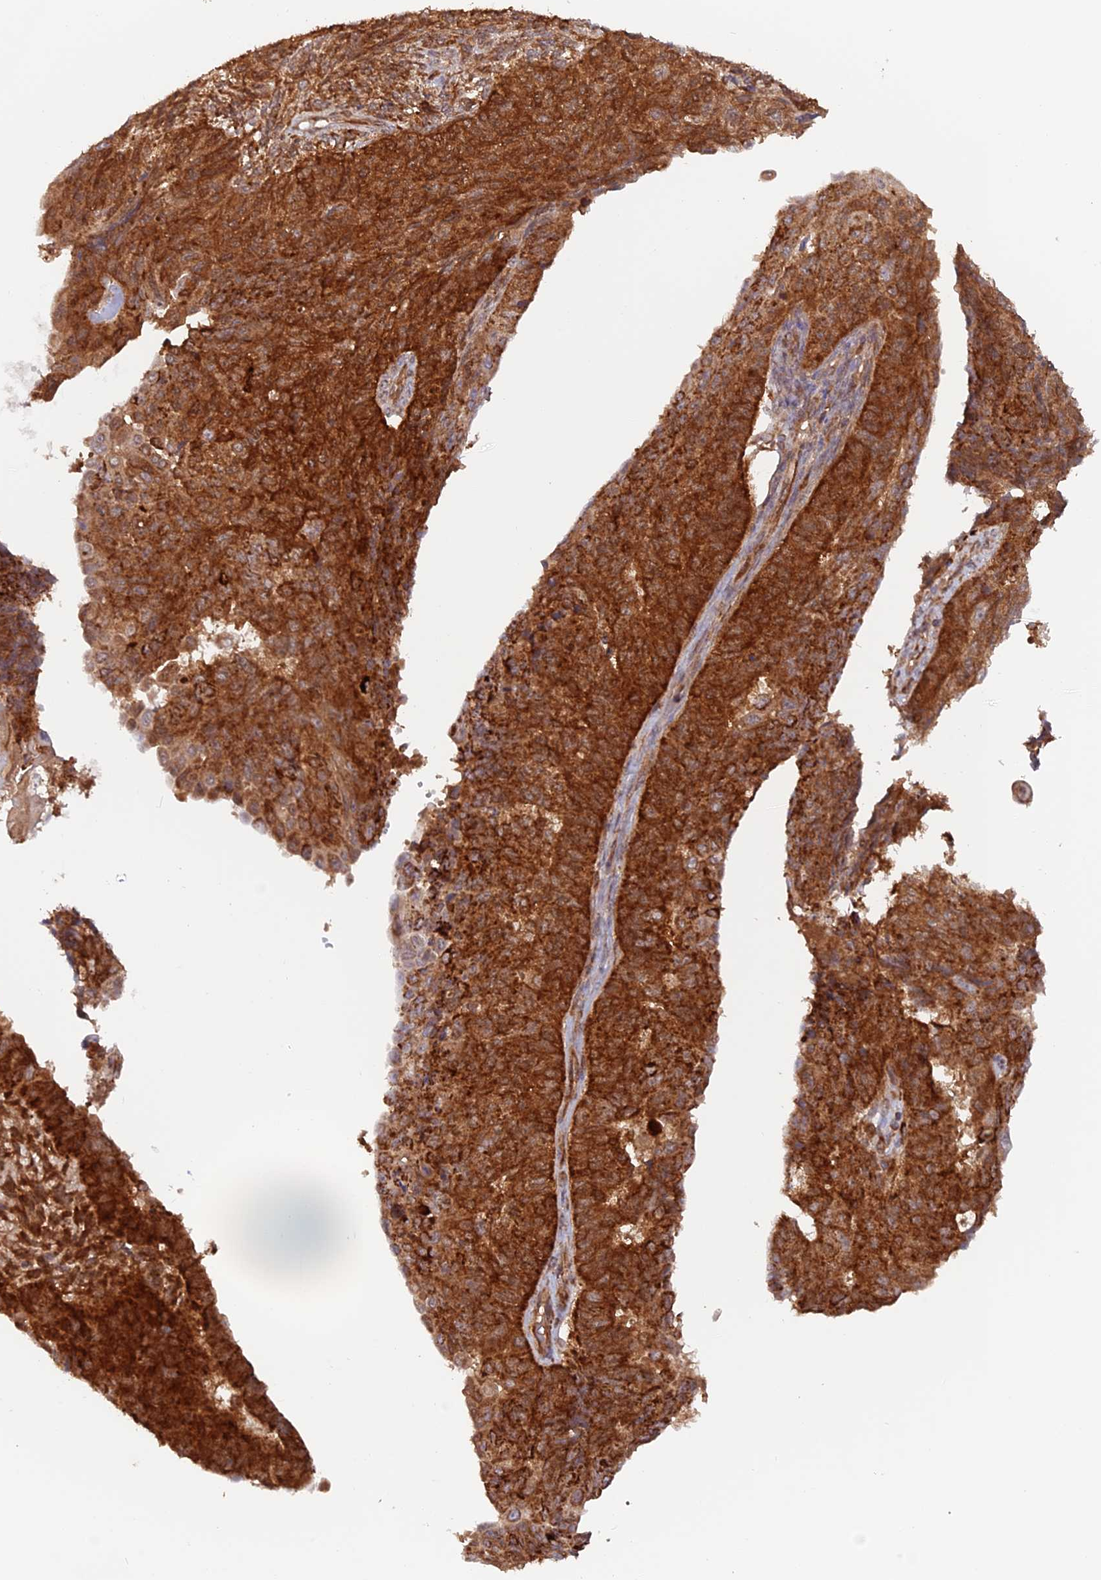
{"staining": {"intensity": "strong", "quantity": ">75%", "location": "cytoplasmic/membranous"}, "tissue": "endometrial cancer", "cell_type": "Tumor cells", "image_type": "cancer", "snomed": [{"axis": "morphology", "description": "Adenocarcinoma, NOS"}, {"axis": "topography", "description": "Endometrium"}], "caption": "Protein staining demonstrates strong cytoplasmic/membranous staining in about >75% of tumor cells in endometrial adenocarcinoma.", "gene": "DTYMK", "patient": {"sex": "female", "age": 32}}